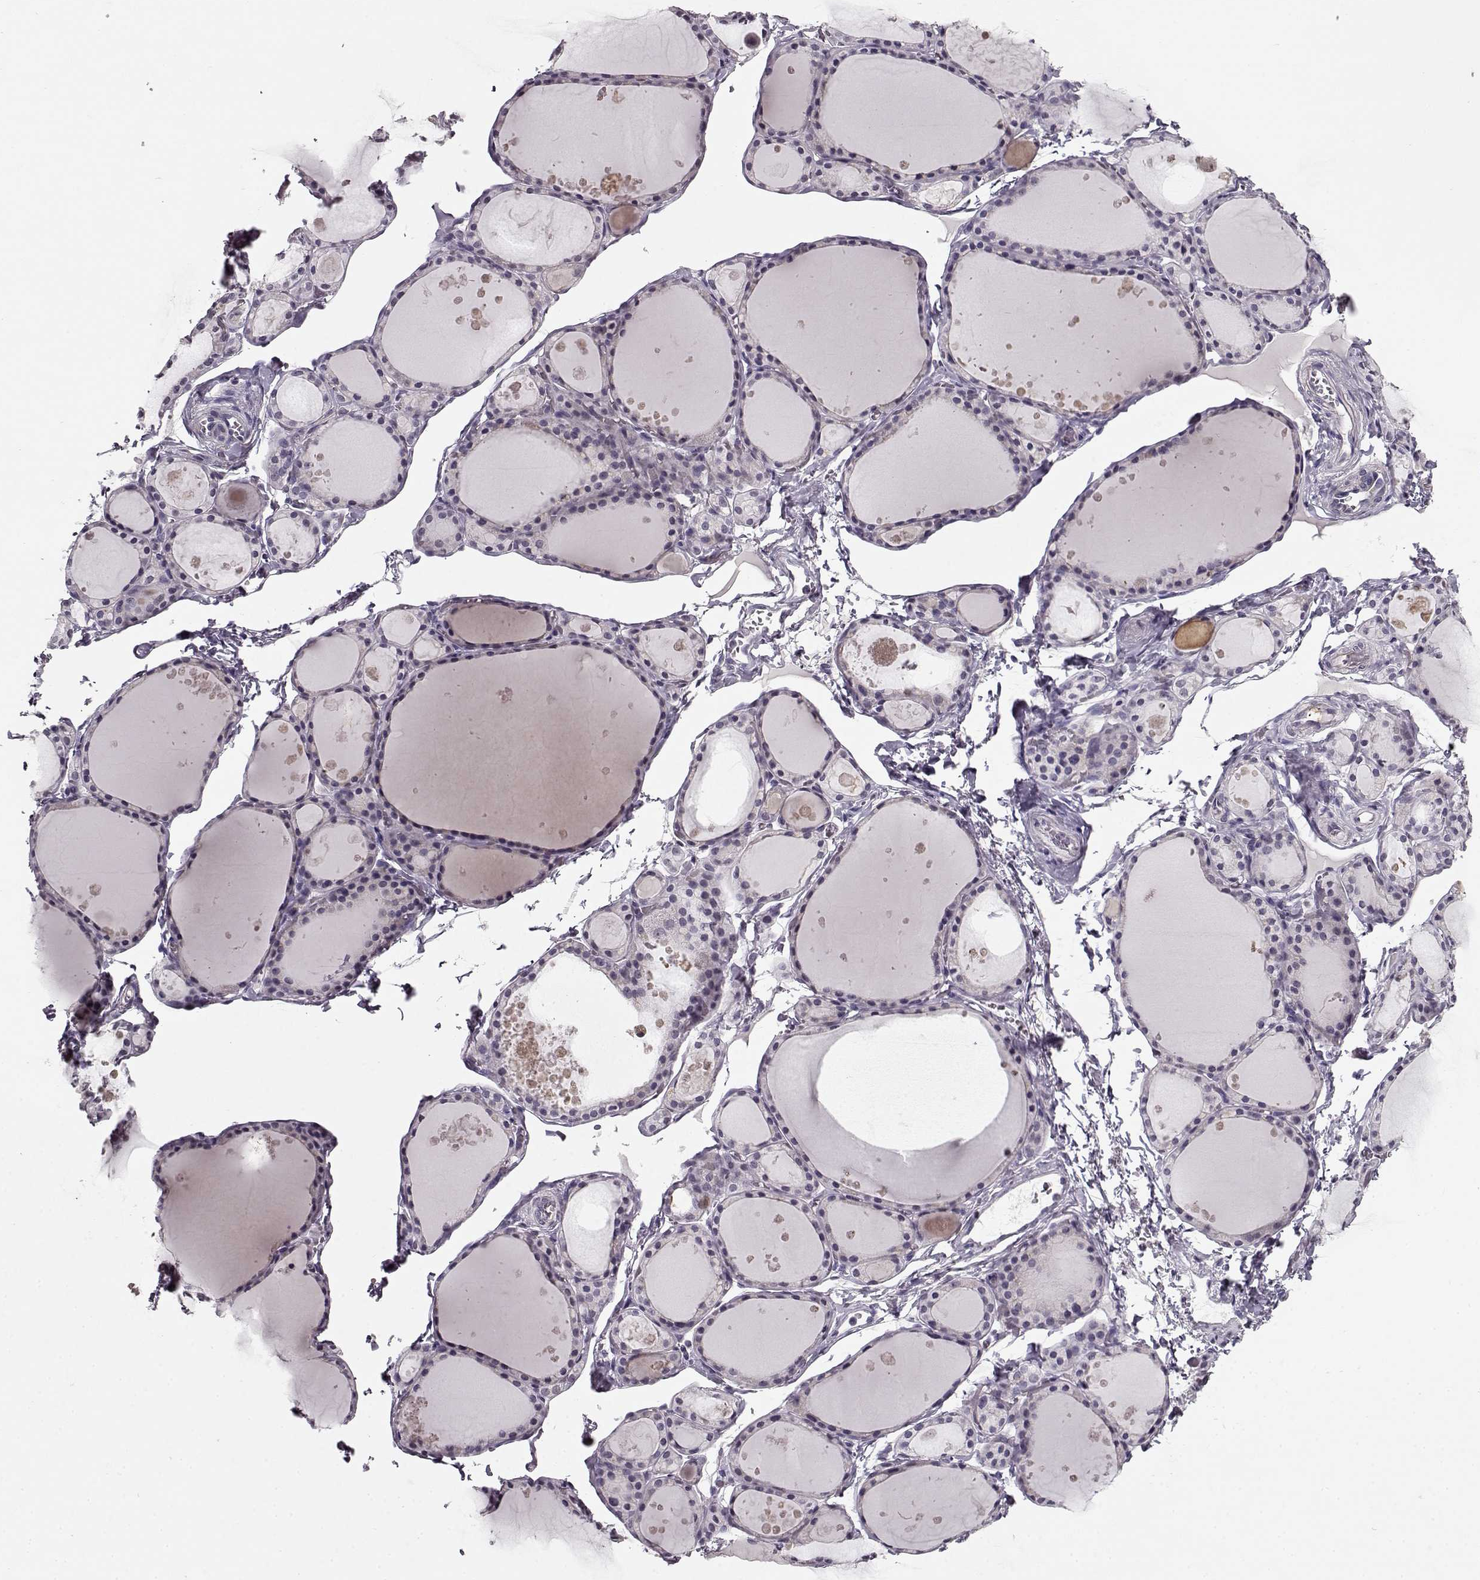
{"staining": {"intensity": "negative", "quantity": "none", "location": "none"}, "tissue": "thyroid gland", "cell_type": "Glandular cells", "image_type": "normal", "snomed": [{"axis": "morphology", "description": "Normal tissue, NOS"}, {"axis": "topography", "description": "Thyroid gland"}], "caption": "Immunohistochemistry image of normal human thyroid gland stained for a protein (brown), which shows no expression in glandular cells. Nuclei are stained in blue.", "gene": "RP1L1", "patient": {"sex": "male", "age": 68}}